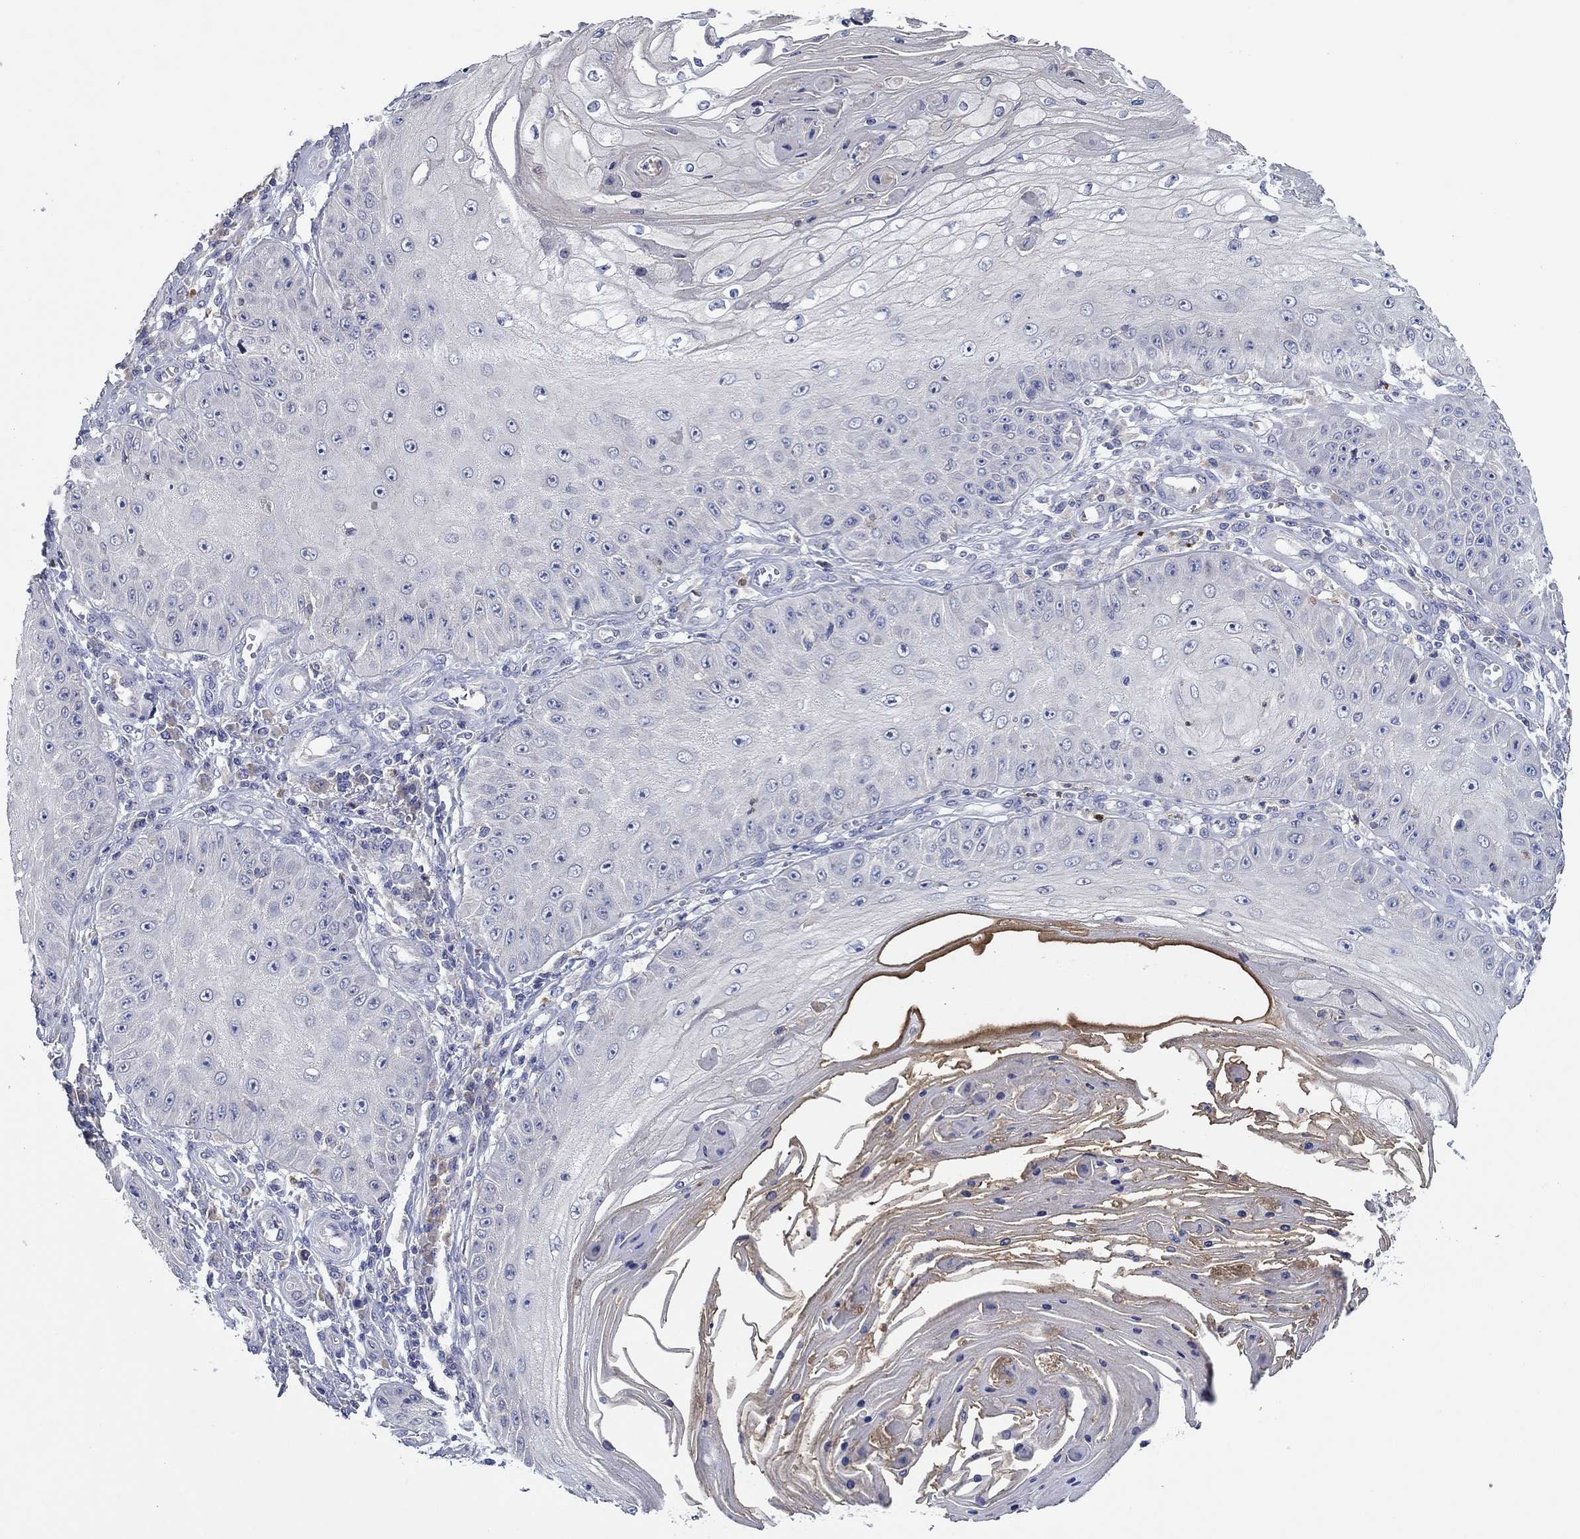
{"staining": {"intensity": "negative", "quantity": "none", "location": "none"}, "tissue": "skin cancer", "cell_type": "Tumor cells", "image_type": "cancer", "snomed": [{"axis": "morphology", "description": "Squamous cell carcinoma, NOS"}, {"axis": "topography", "description": "Skin"}], "caption": "A photomicrograph of human skin cancer is negative for staining in tumor cells.", "gene": "CHIT1", "patient": {"sex": "male", "age": 70}}